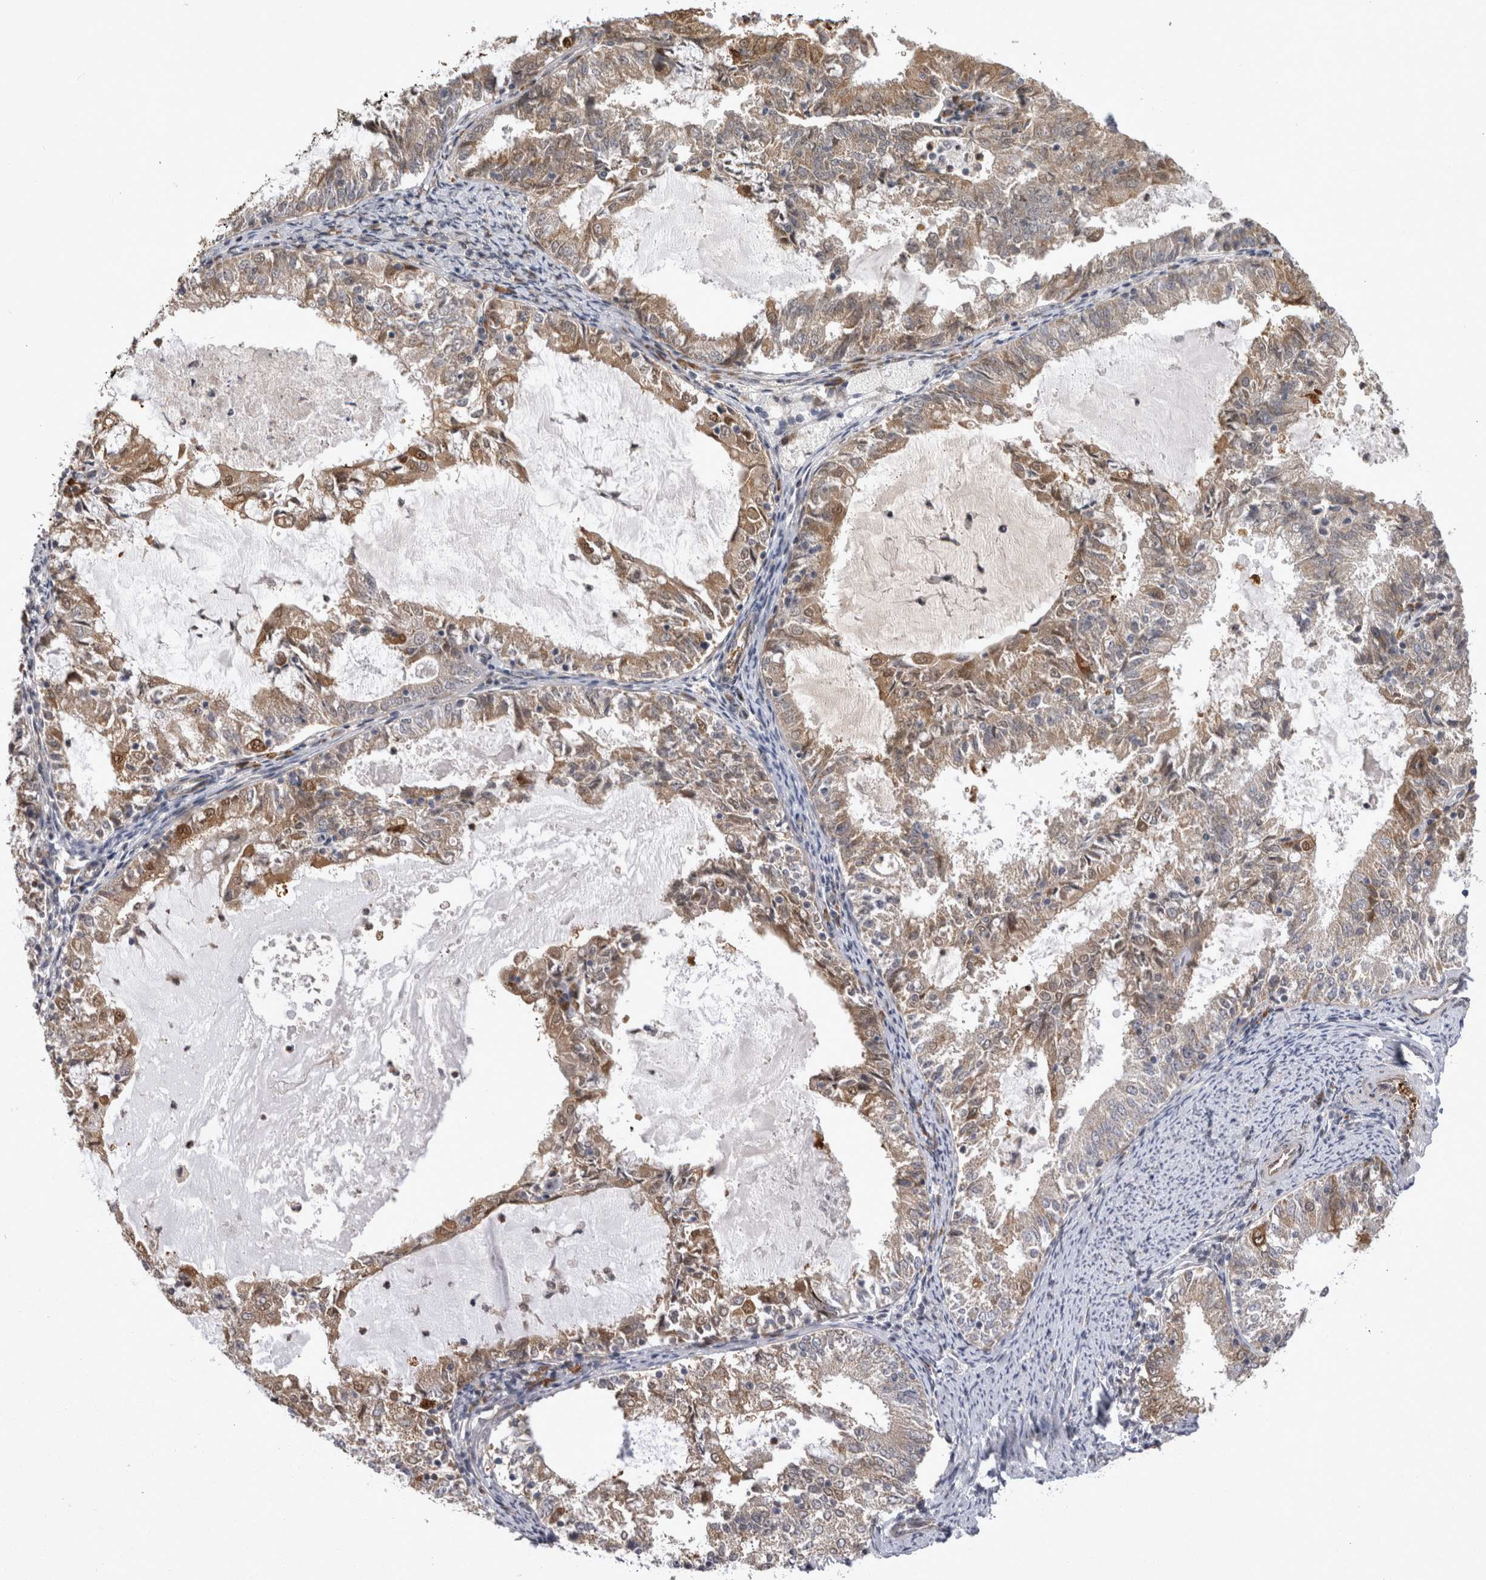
{"staining": {"intensity": "moderate", "quantity": ">75%", "location": "cytoplasmic/membranous"}, "tissue": "endometrial cancer", "cell_type": "Tumor cells", "image_type": "cancer", "snomed": [{"axis": "morphology", "description": "Adenocarcinoma, NOS"}, {"axis": "topography", "description": "Endometrium"}], "caption": "Immunohistochemistry histopathology image of human adenocarcinoma (endometrial) stained for a protein (brown), which exhibits medium levels of moderate cytoplasmic/membranous positivity in approximately >75% of tumor cells.", "gene": "CHIC2", "patient": {"sex": "female", "age": 57}}